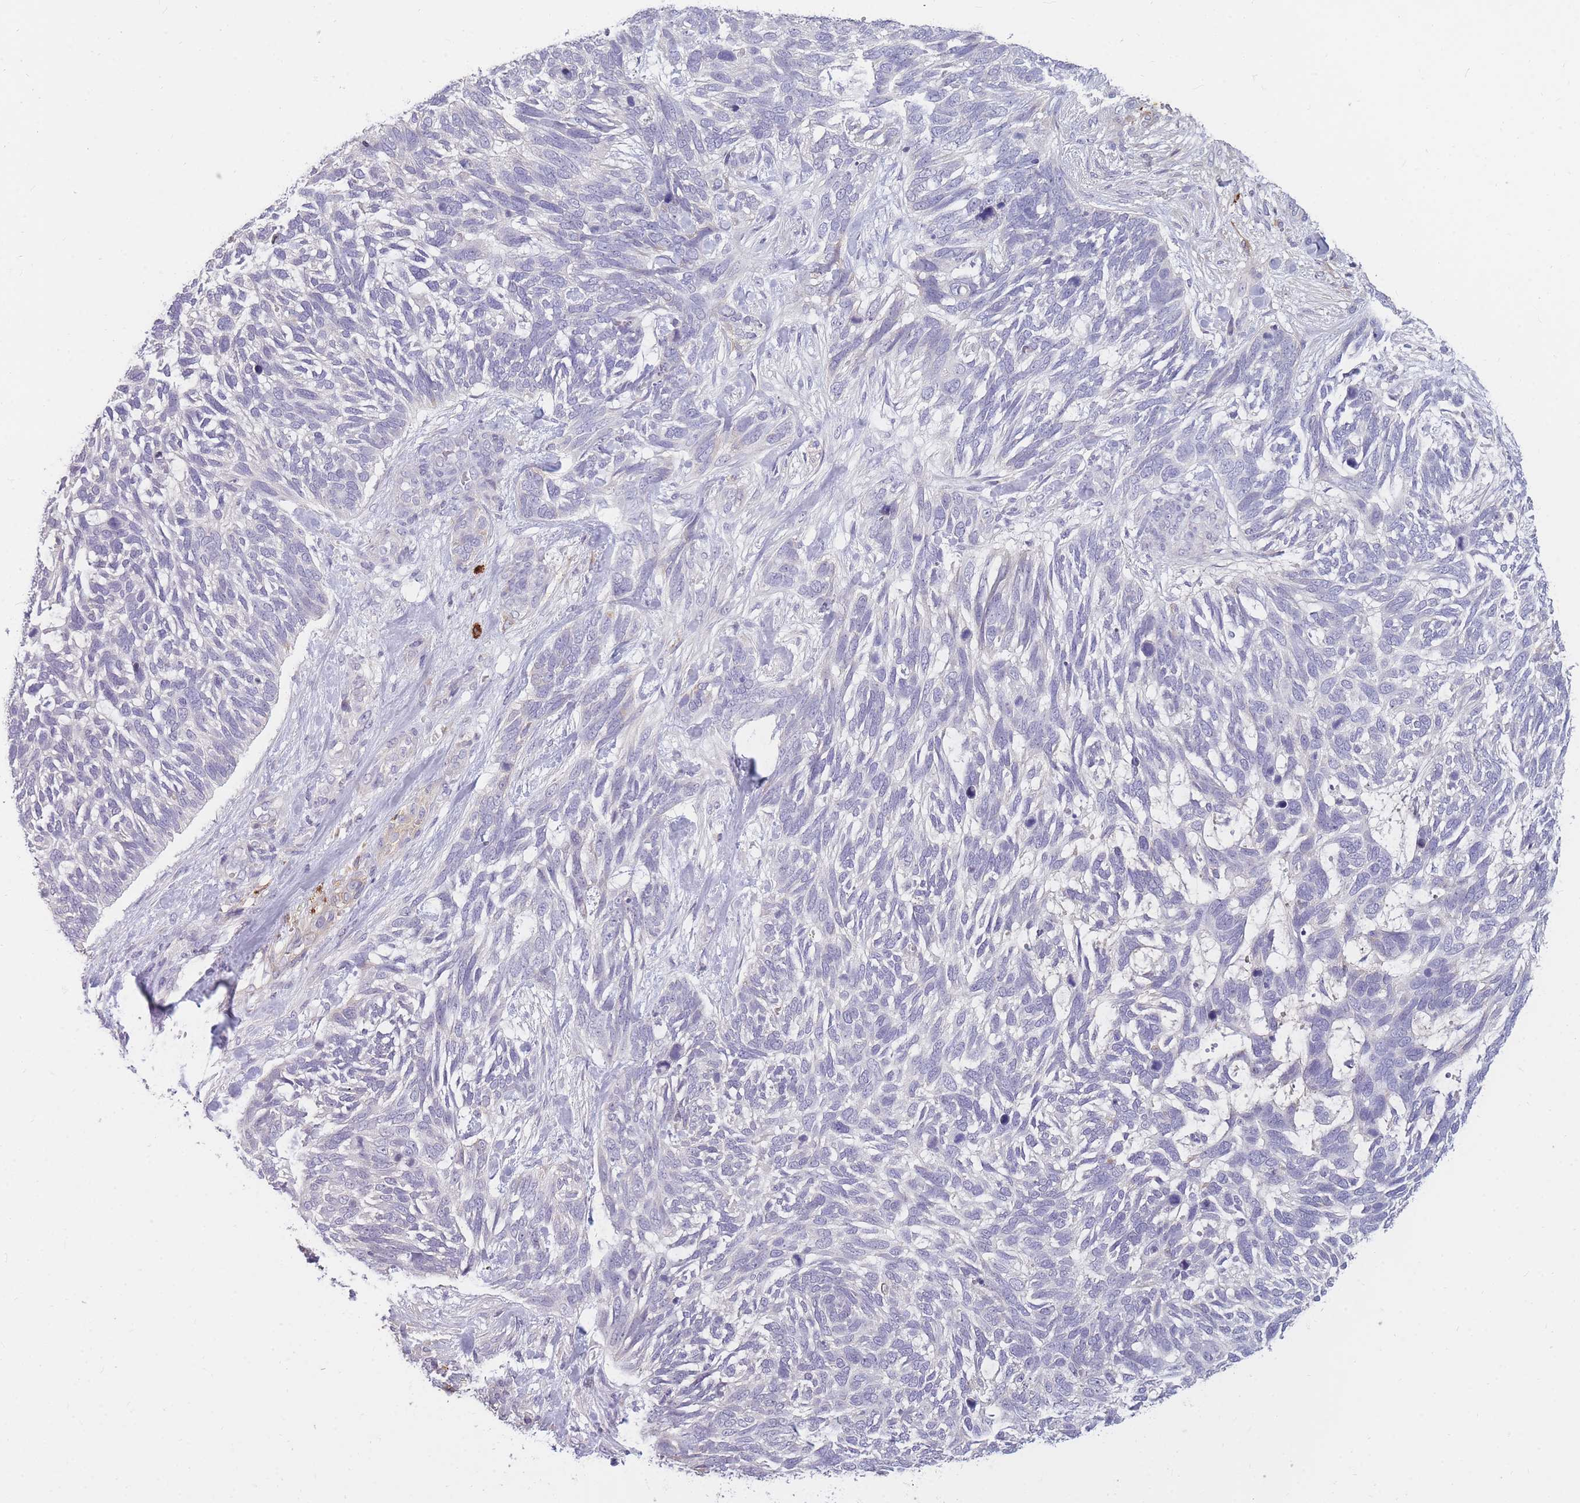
{"staining": {"intensity": "negative", "quantity": "none", "location": "none"}, "tissue": "skin cancer", "cell_type": "Tumor cells", "image_type": "cancer", "snomed": [{"axis": "morphology", "description": "Basal cell carcinoma"}, {"axis": "topography", "description": "Skin"}], "caption": "Immunohistochemistry (IHC) micrograph of neoplastic tissue: skin cancer (basal cell carcinoma) stained with DAB exhibits no significant protein expression in tumor cells.", "gene": "TPSD1", "patient": {"sex": "male", "age": 88}}